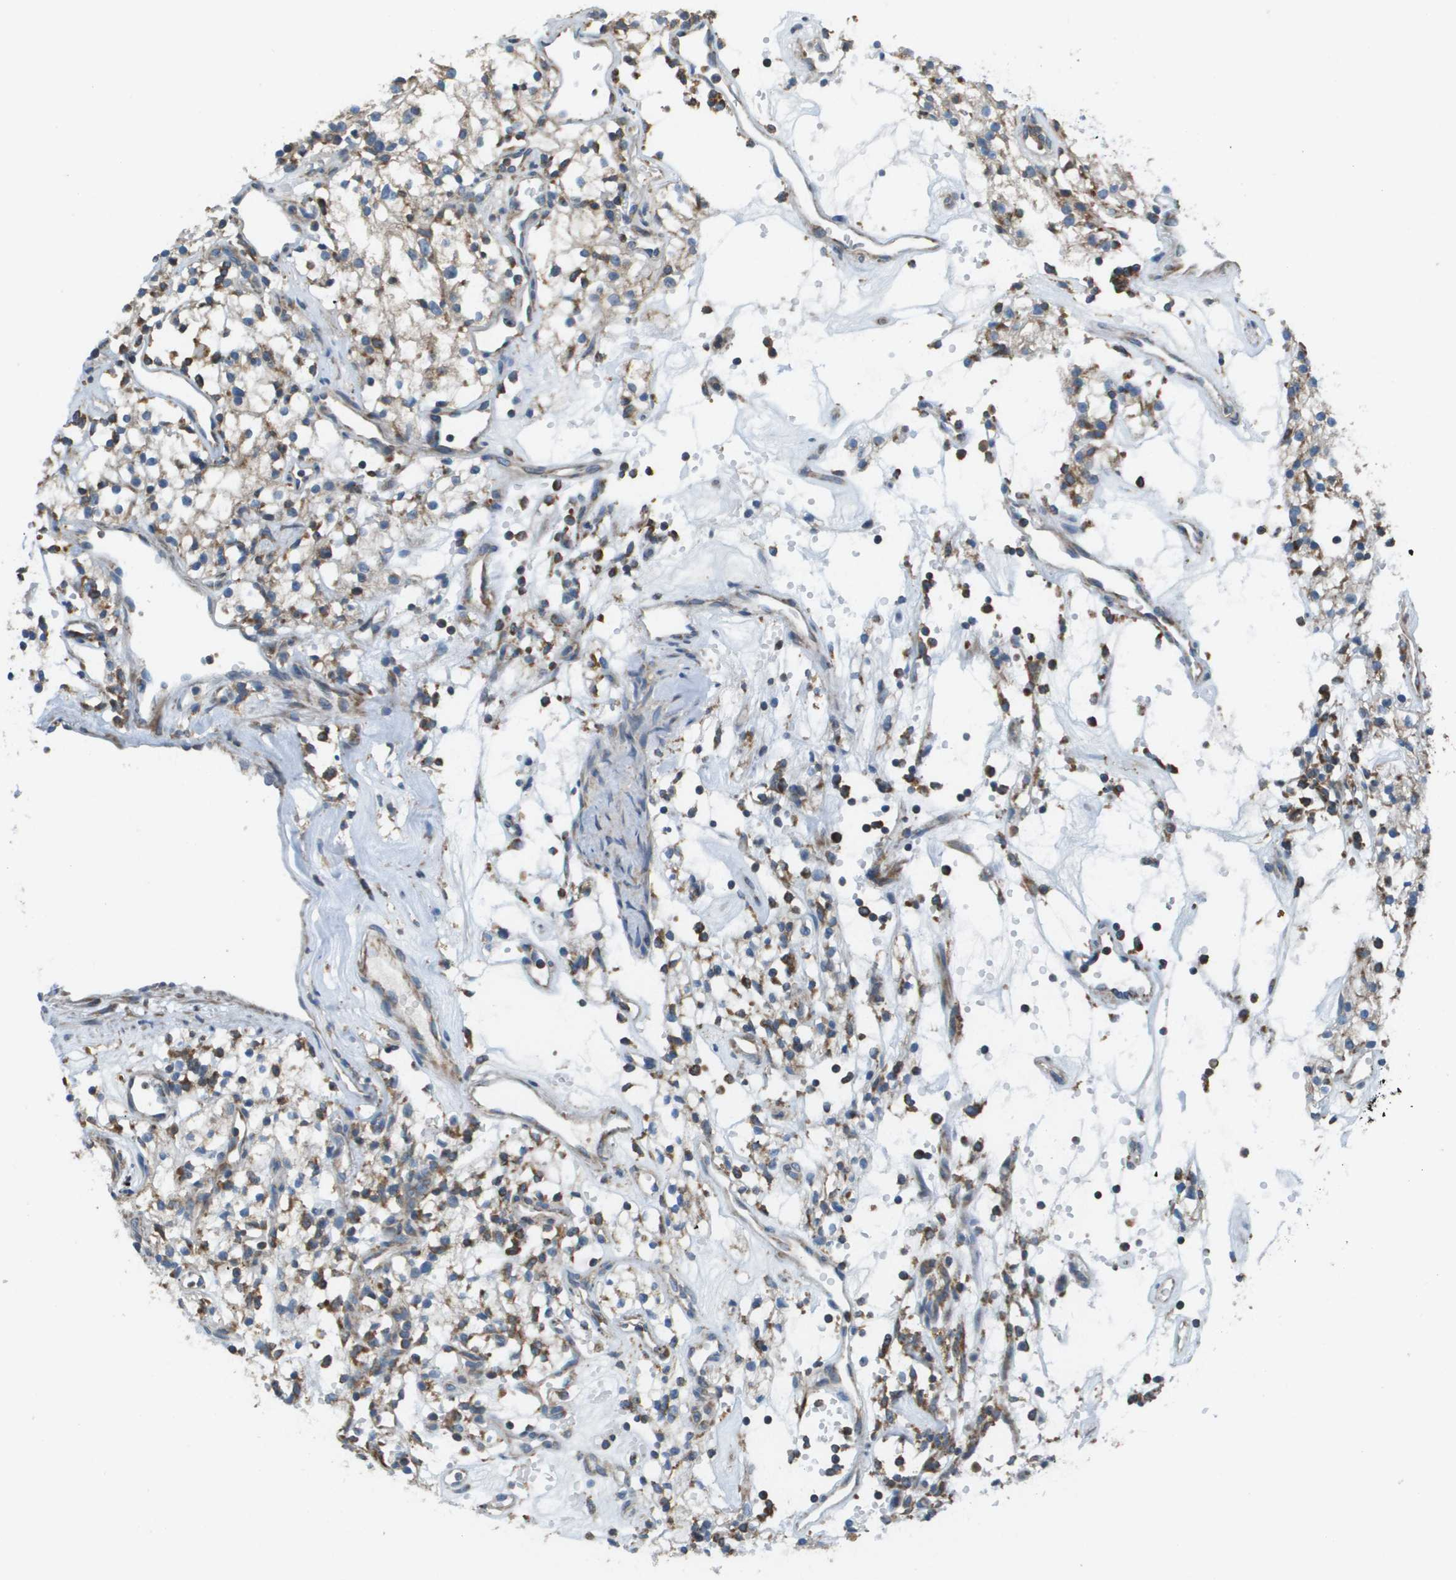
{"staining": {"intensity": "moderate", "quantity": "25%-75%", "location": "cytoplasmic/membranous"}, "tissue": "renal cancer", "cell_type": "Tumor cells", "image_type": "cancer", "snomed": [{"axis": "morphology", "description": "Adenocarcinoma, NOS"}, {"axis": "topography", "description": "Kidney"}], "caption": "High-power microscopy captured an IHC image of adenocarcinoma (renal), revealing moderate cytoplasmic/membranous positivity in about 25%-75% of tumor cells.", "gene": "TAOK3", "patient": {"sex": "male", "age": 59}}